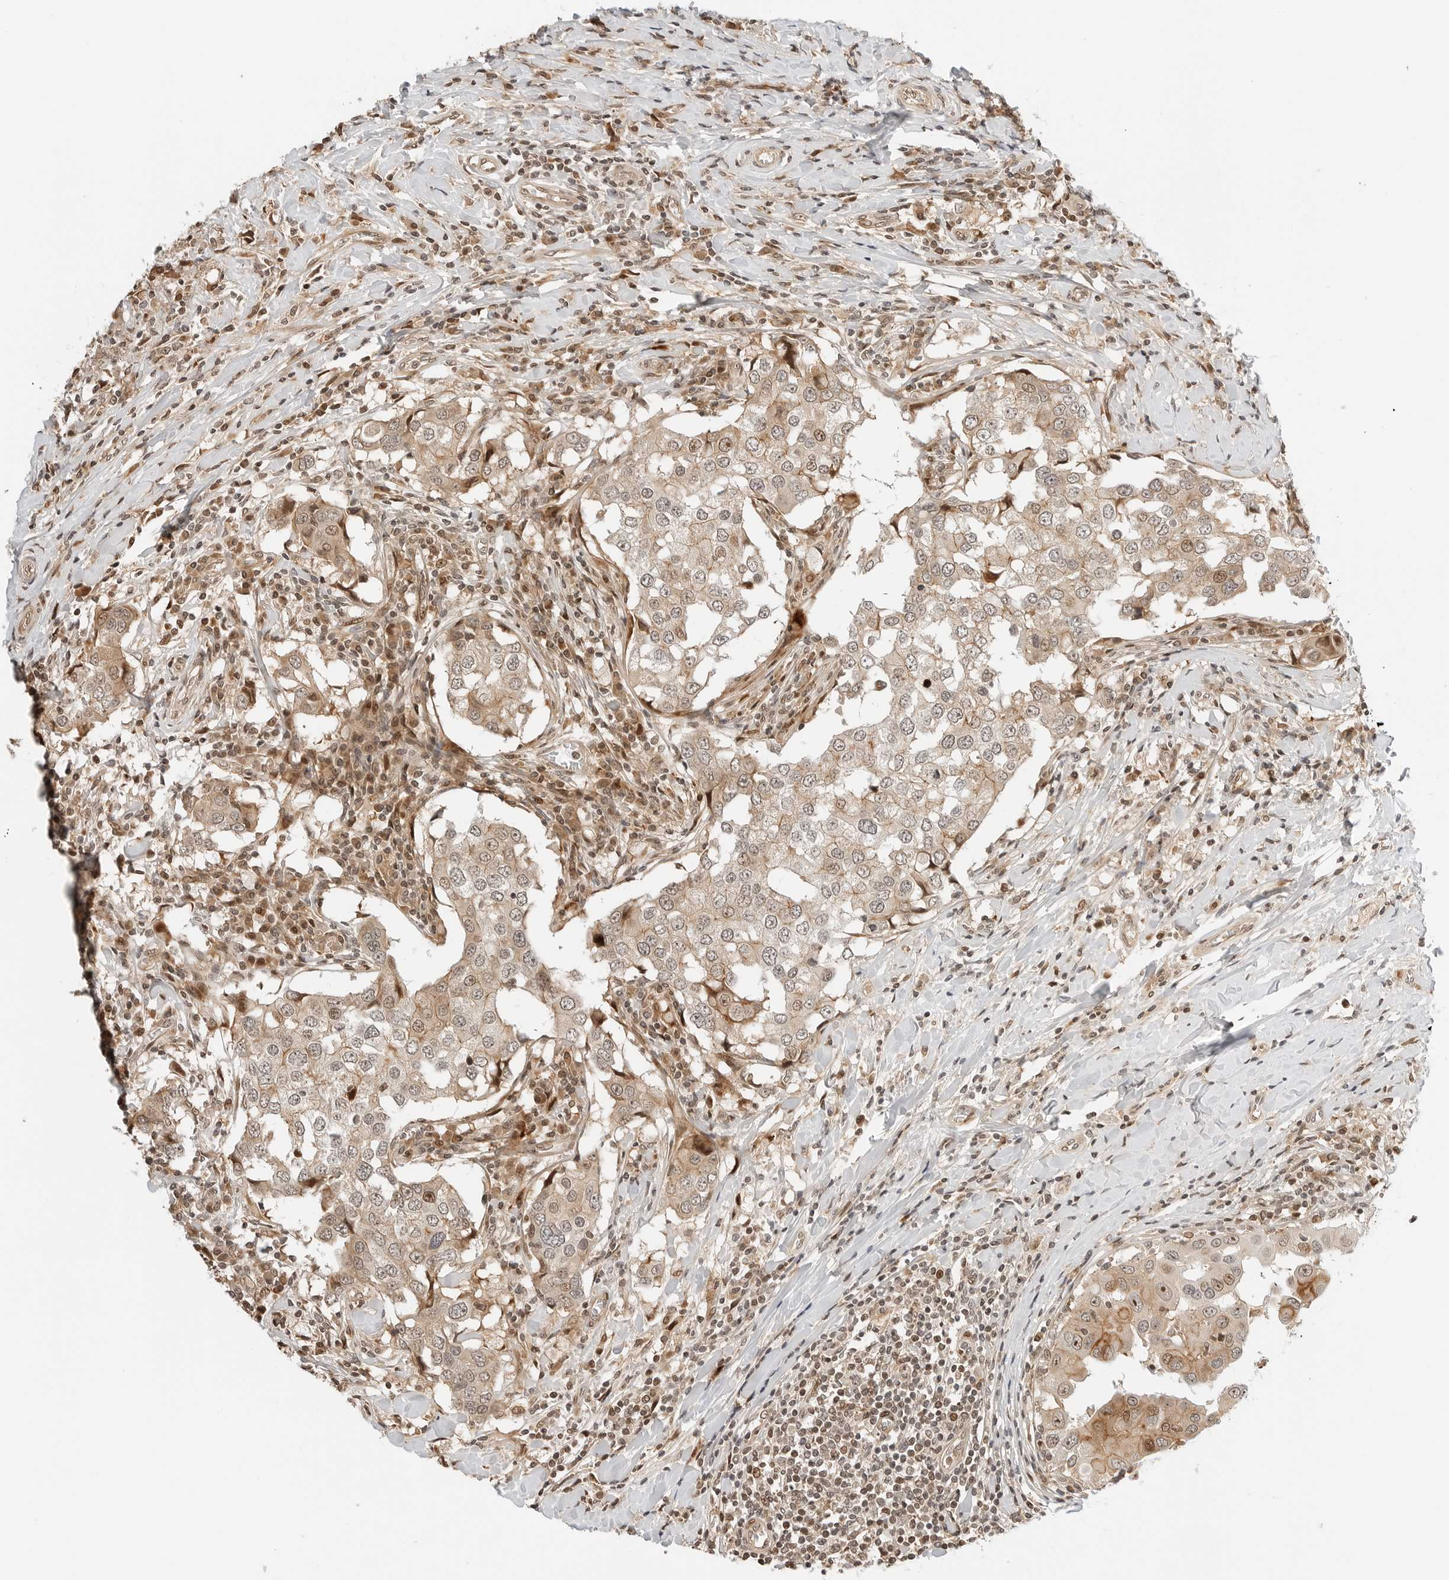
{"staining": {"intensity": "moderate", "quantity": "25%-75%", "location": "cytoplasmic/membranous,nuclear"}, "tissue": "breast cancer", "cell_type": "Tumor cells", "image_type": "cancer", "snomed": [{"axis": "morphology", "description": "Duct carcinoma"}, {"axis": "topography", "description": "Breast"}], "caption": "Immunohistochemical staining of human breast cancer shows moderate cytoplasmic/membranous and nuclear protein positivity in about 25%-75% of tumor cells. Using DAB (3,3'-diaminobenzidine) (brown) and hematoxylin (blue) stains, captured at high magnification using brightfield microscopy.", "gene": "GEM", "patient": {"sex": "female", "age": 27}}